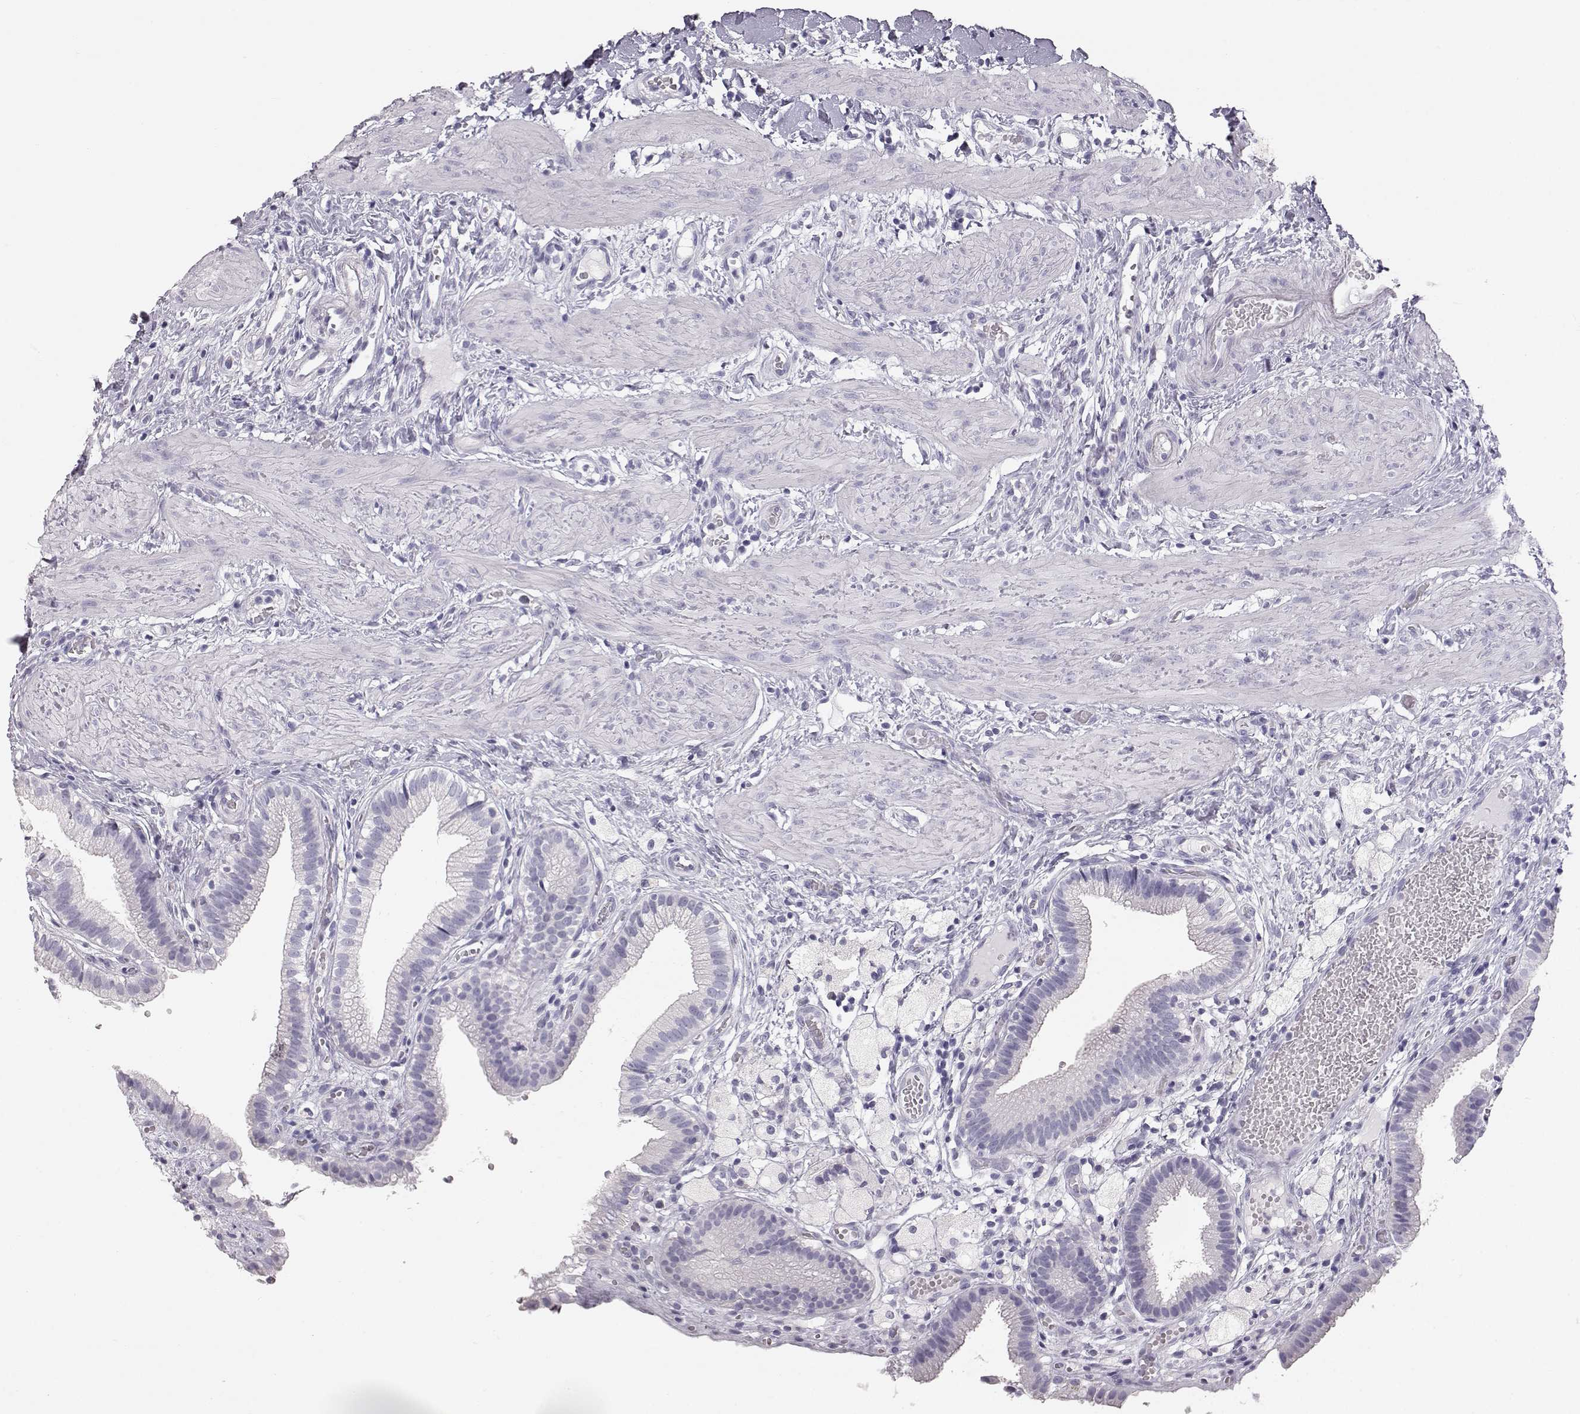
{"staining": {"intensity": "negative", "quantity": "none", "location": "none"}, "tissue": "gallbladder", "cell_type": "Glandular cells", "image_type": "normal", "snomed": [{"axis": "morphology", "description": "Normal tissue, NOS"}, {"axis": "topography", "description": "Gallbladder"}], "caption": "Immunohistochemistry (IHC) histopathology image of benign gallbladder stained for a protein (brown), which displays no staining in glandular cells. (Stains: DAB (3,3'-diaminobenzidine) immunohistochemistry (IHC) with hematoxylin counter stain, Microscopy: brightfield microscopy at high magnification).", "gene": "KRT31", "patient": {"sex": "female", "age": 24}}